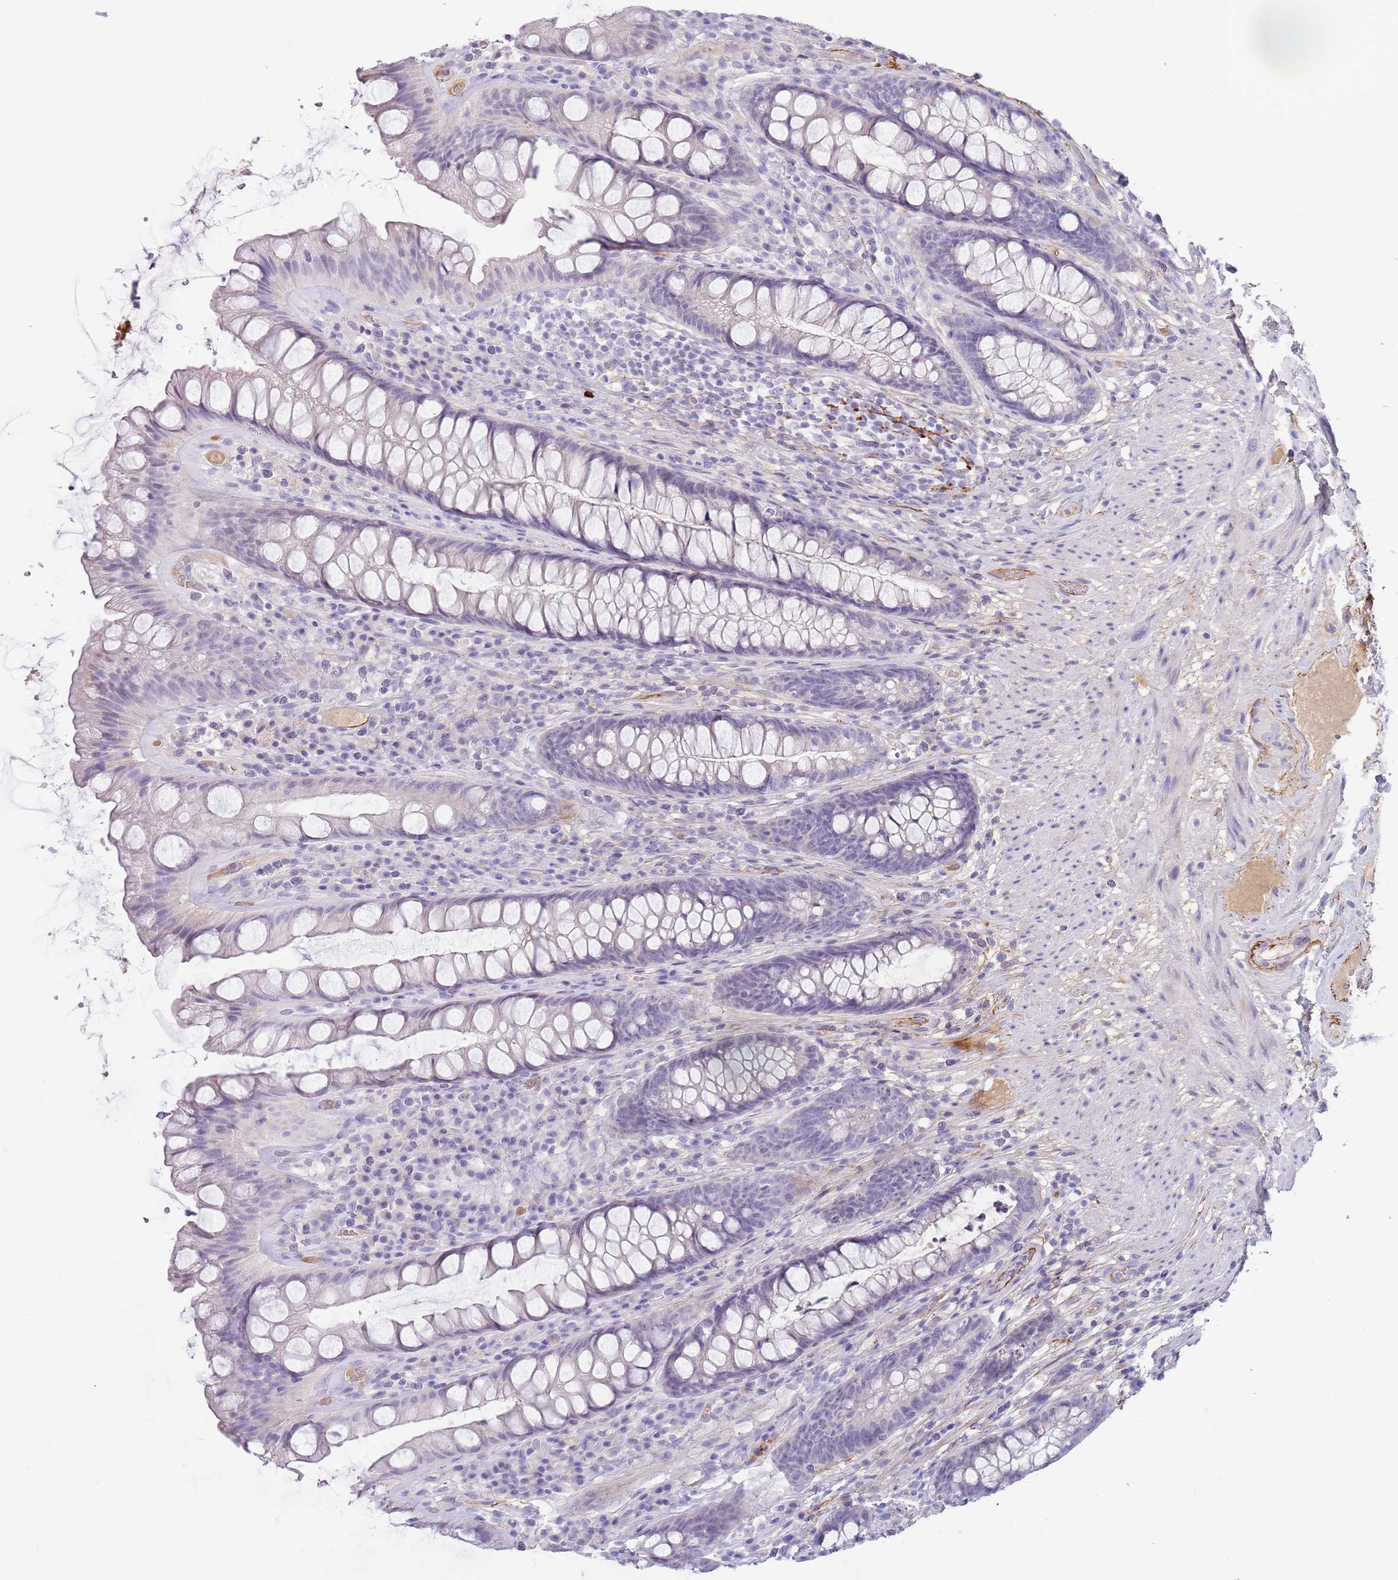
{"staining": {"intensity": "negative", "quantity": "none", "location": "none"}, "tissue": "rectum", "cell_type": "Glandular cells", "image_type": "normal", "snomed": [{"axis": "morphology", "description": "Normal tissue, NOS"}, {"axis": "topography", "description": "Rectum"}], "caption": "Glandular cells show no significant protein staining in benign rectum. (Immunohistochemistry, brightfield microscopy, high magnification).", "gene": "LEPROTL1", "patient": {"sex": "male", "age": 74}}